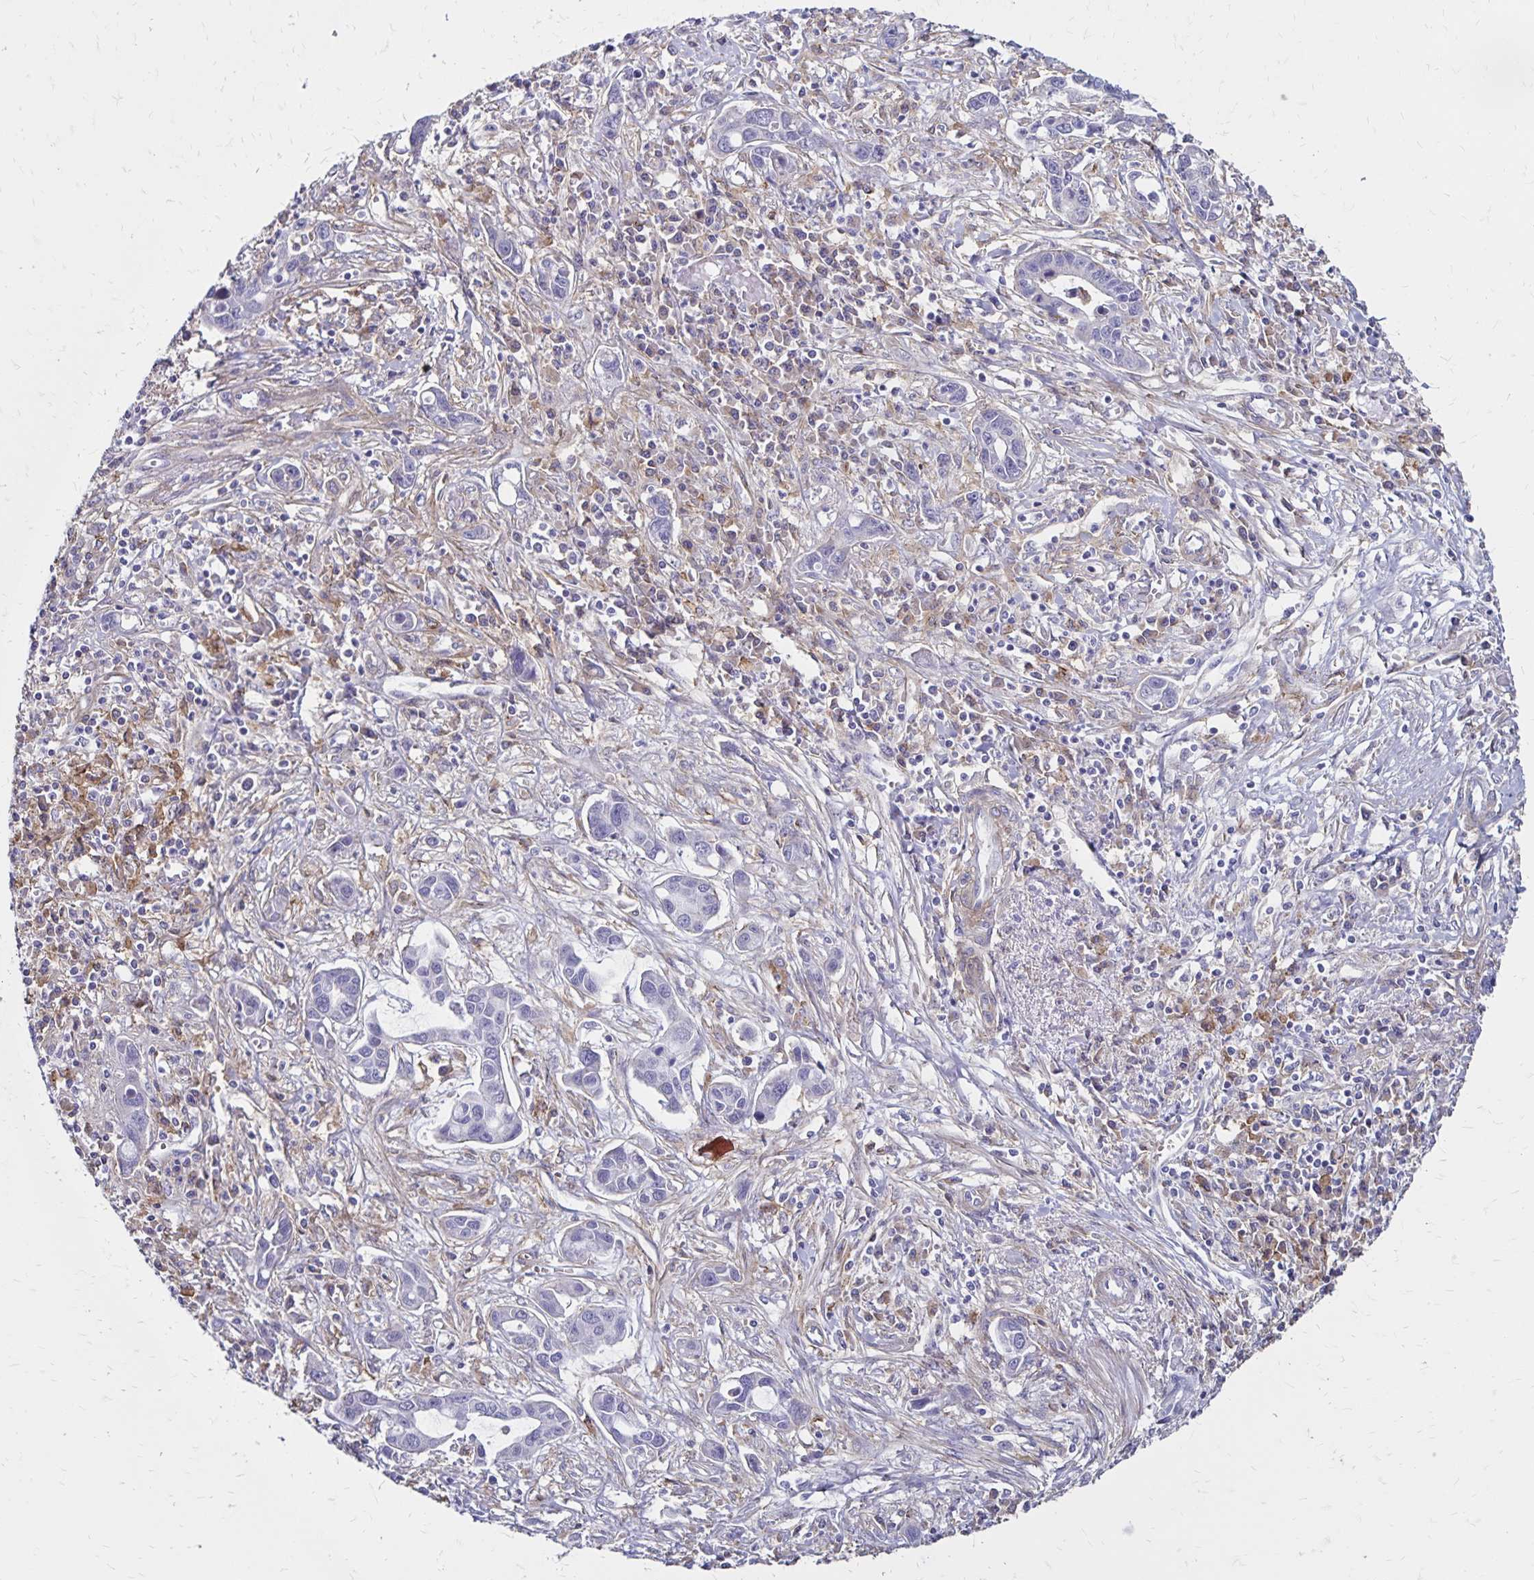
{"staining": {"intensity": "negative", "quantity": "none", "location": "none"}, "tissue": "liver cancer", "cell_type": "Tumor cells", "image_type": "cancer", "snomed": [{"axis": "morphology", "description": "Cholangiocarcinoma"}, {"axis": "topography", "description": "Liver"}], "caption": "Immunohistochemistry (IHC) of human liver cancer (cholangiocarcinoma) demonstrates no staining in tumor cells.", "gene": "TNS3", "patient": {"sex": "male", "age": 58}}